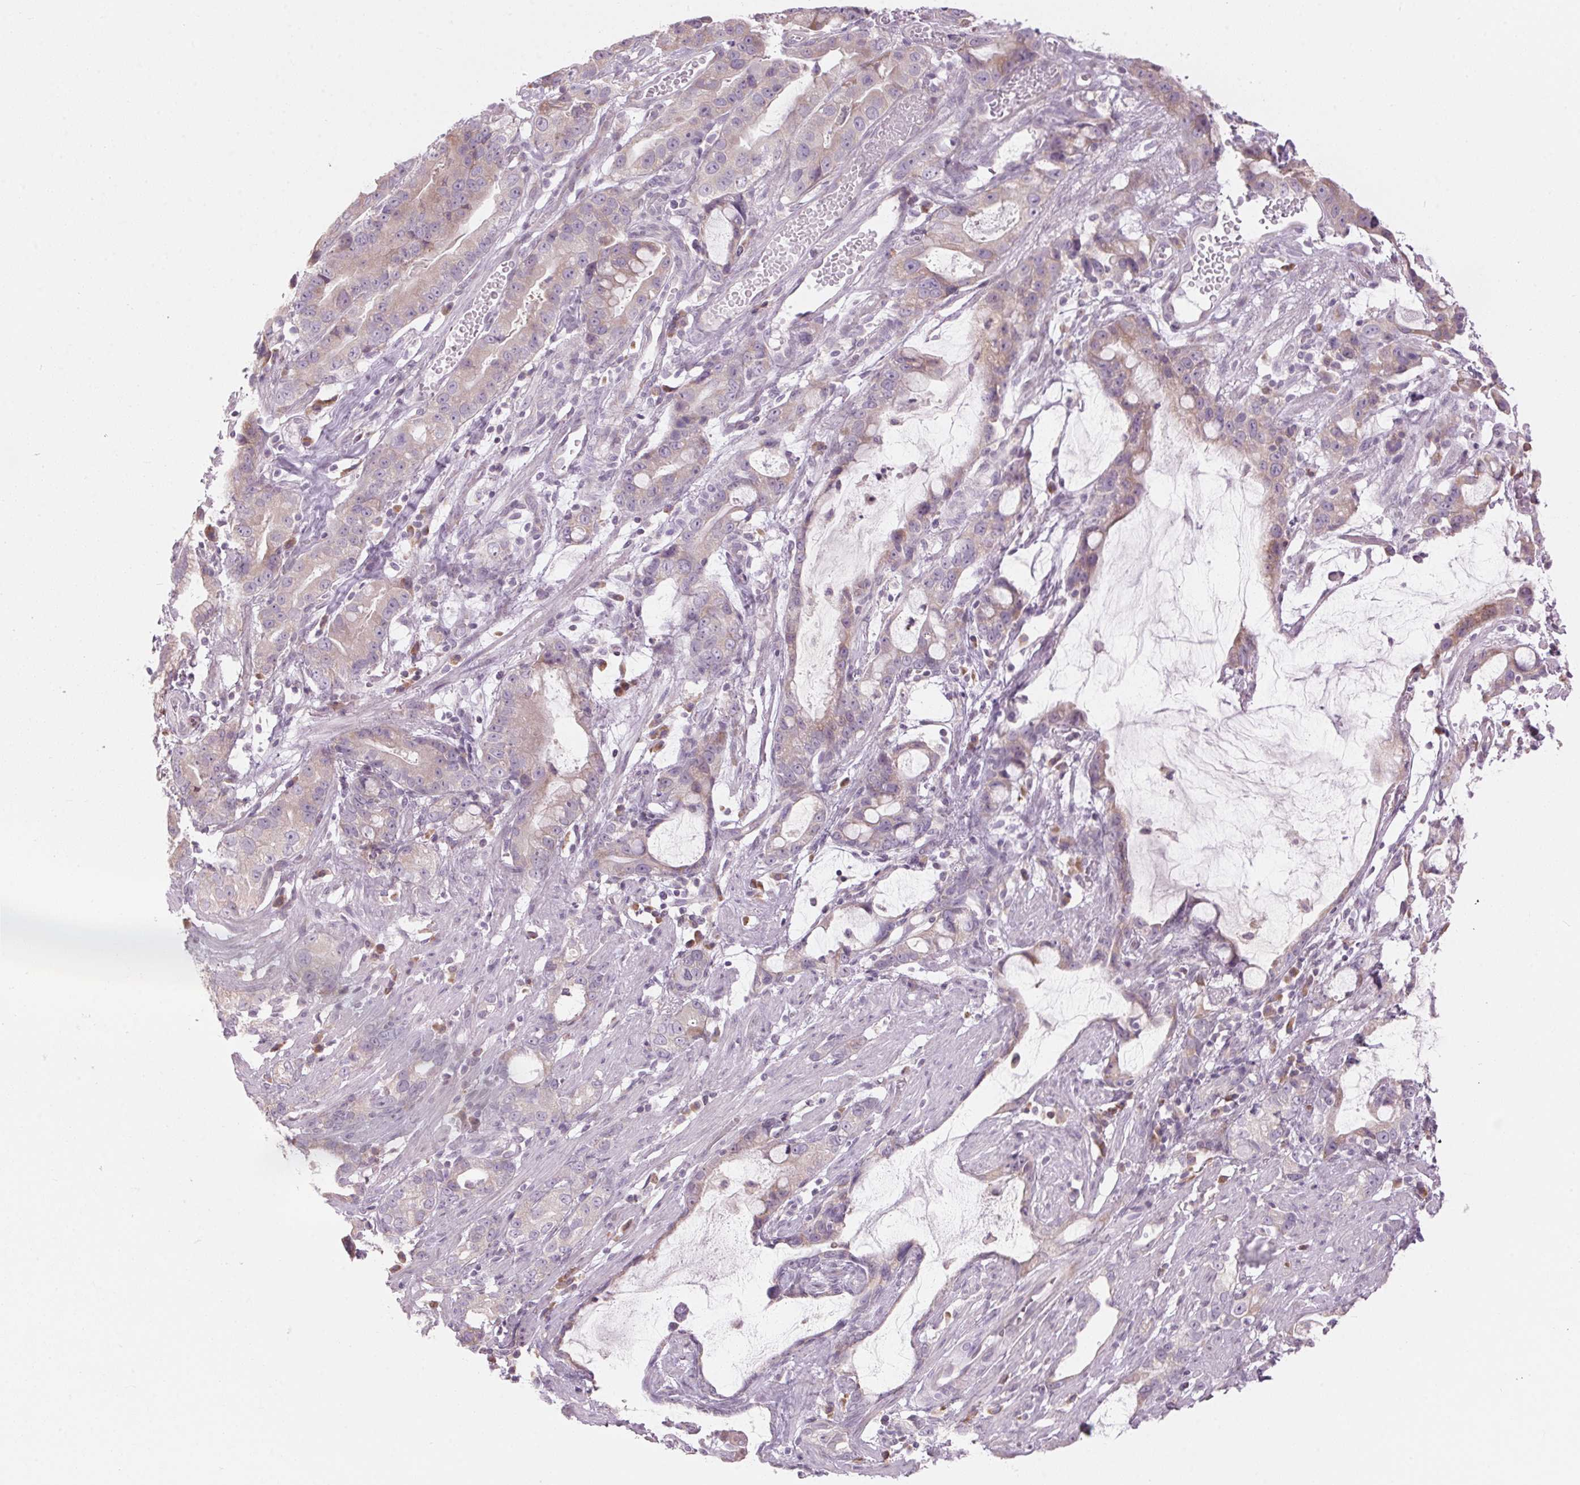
{"staining": {"intensity": "weak", "quantity": "<25%", "location": "cytoplasmic/membranous"}, "tissue": "stomach cancer", "cell_type": "Tumor cells", "image_type": "cancer", "snomed": [{"axis": "morphology", "description": "Adenocarcinoma, NOS"}, {"axis": "topography", "description": "Stomach"}], "caption": "This histopathology image is of stomach cancer stained with immunohistochemistry to label a protein in brown with the nuclei are counter-stained blue. There is no positivity in tumor cells. (Brightfield microscopy of DAB (3,3'-diaminobenzidine) immunohistochemistry at high magnification).", "gene": "GNMT", "patient": {"sex": "male", "age": 55}}